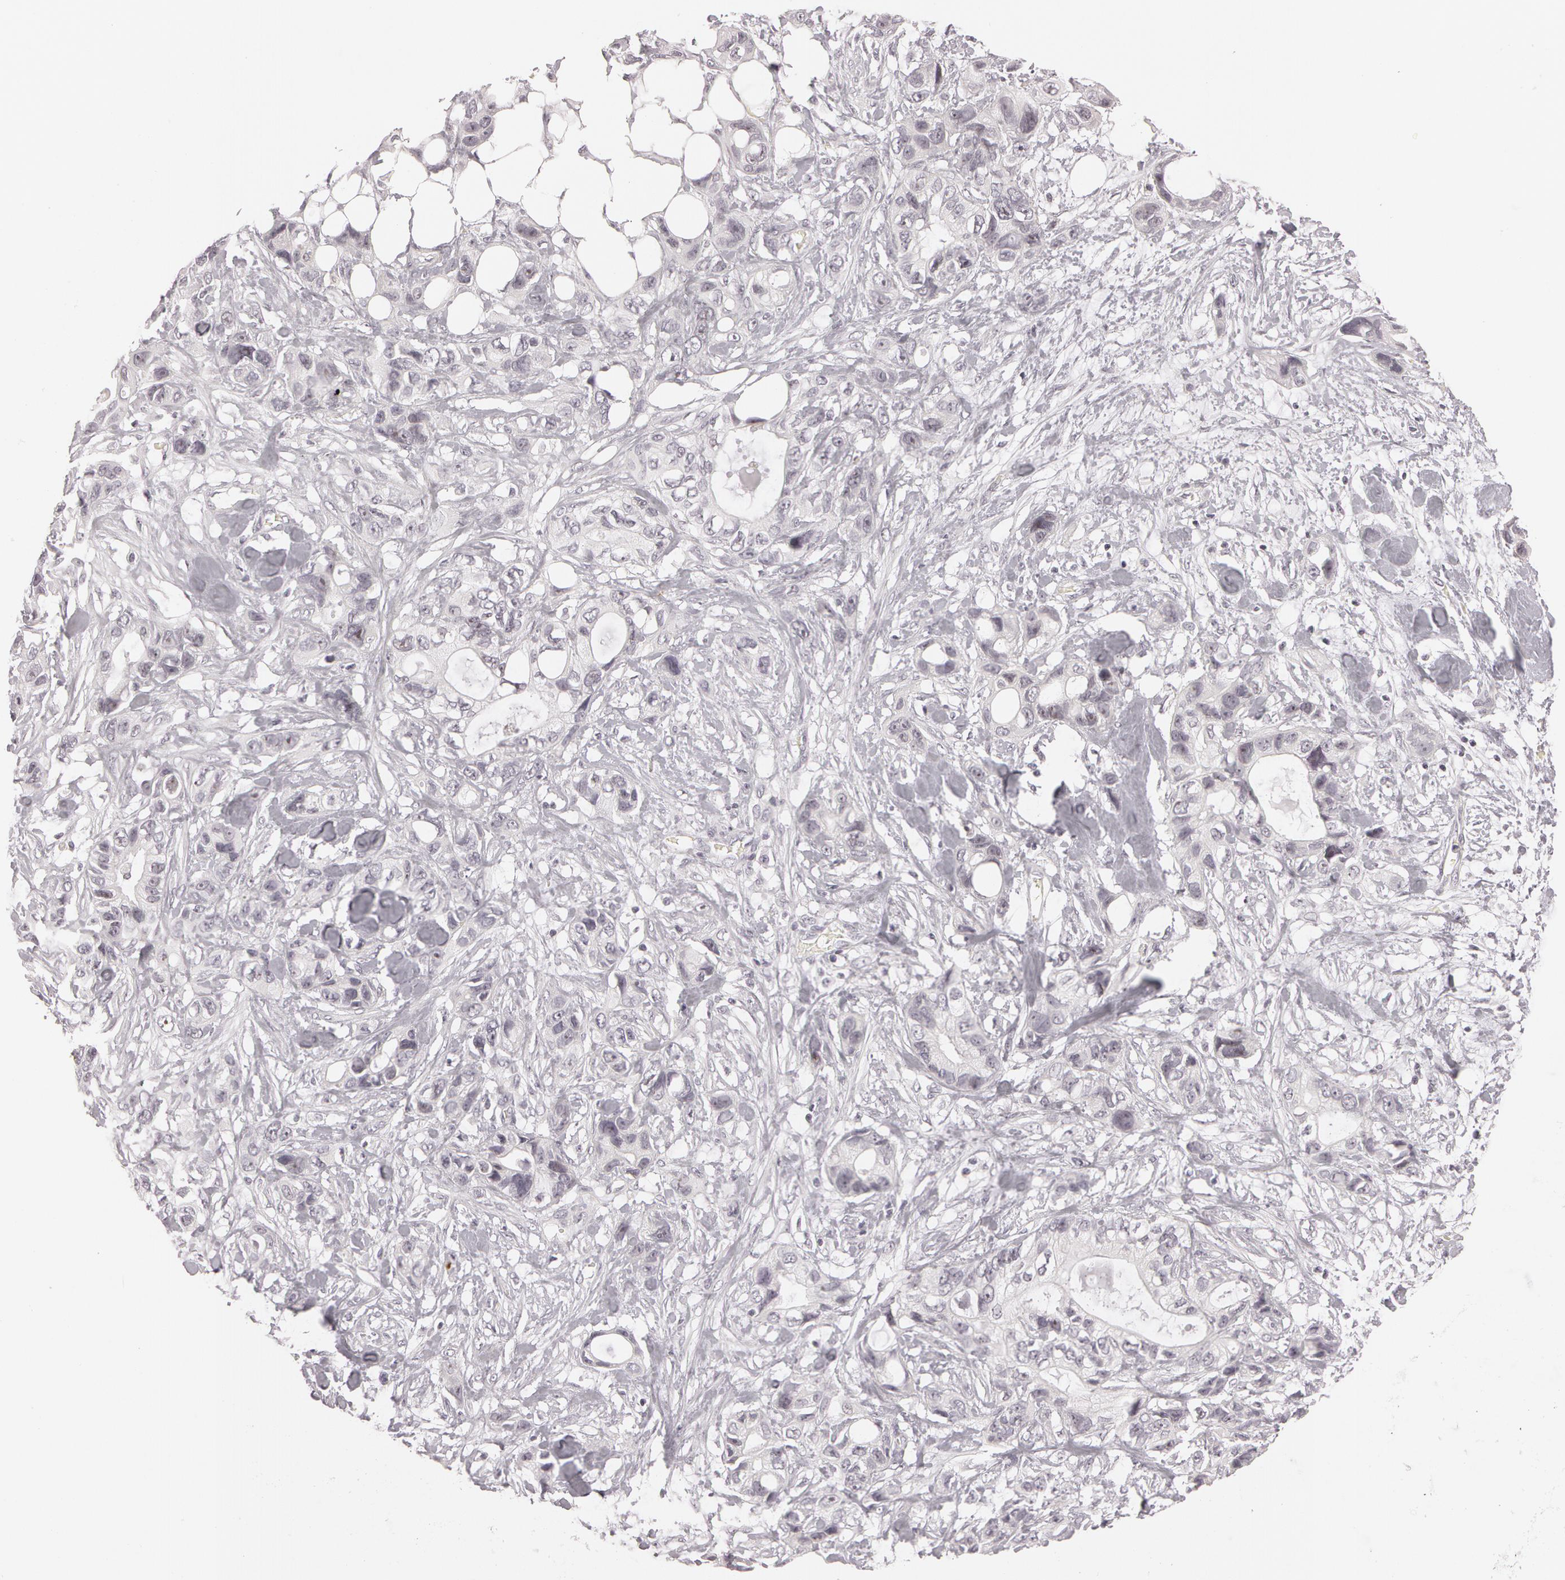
{"staining": {"intensity": "negative", "quantity": "none", "location": "none"}, "tissue": "stomach cancer", "cell_type": "Tumor cells", "image_type": "cancer", "snomed": [{"axis": "morphology", "description": "Adenocarcinoma, NOS"}, {"axis": "topography", "description": "Stomach, upper"}], "caption": "Histopathology image shows no significant protein positivity in tumor cells of stomach adenocarcinoma.", "gene": "FBL", "patient": {"sex": "male", "age": 47}}